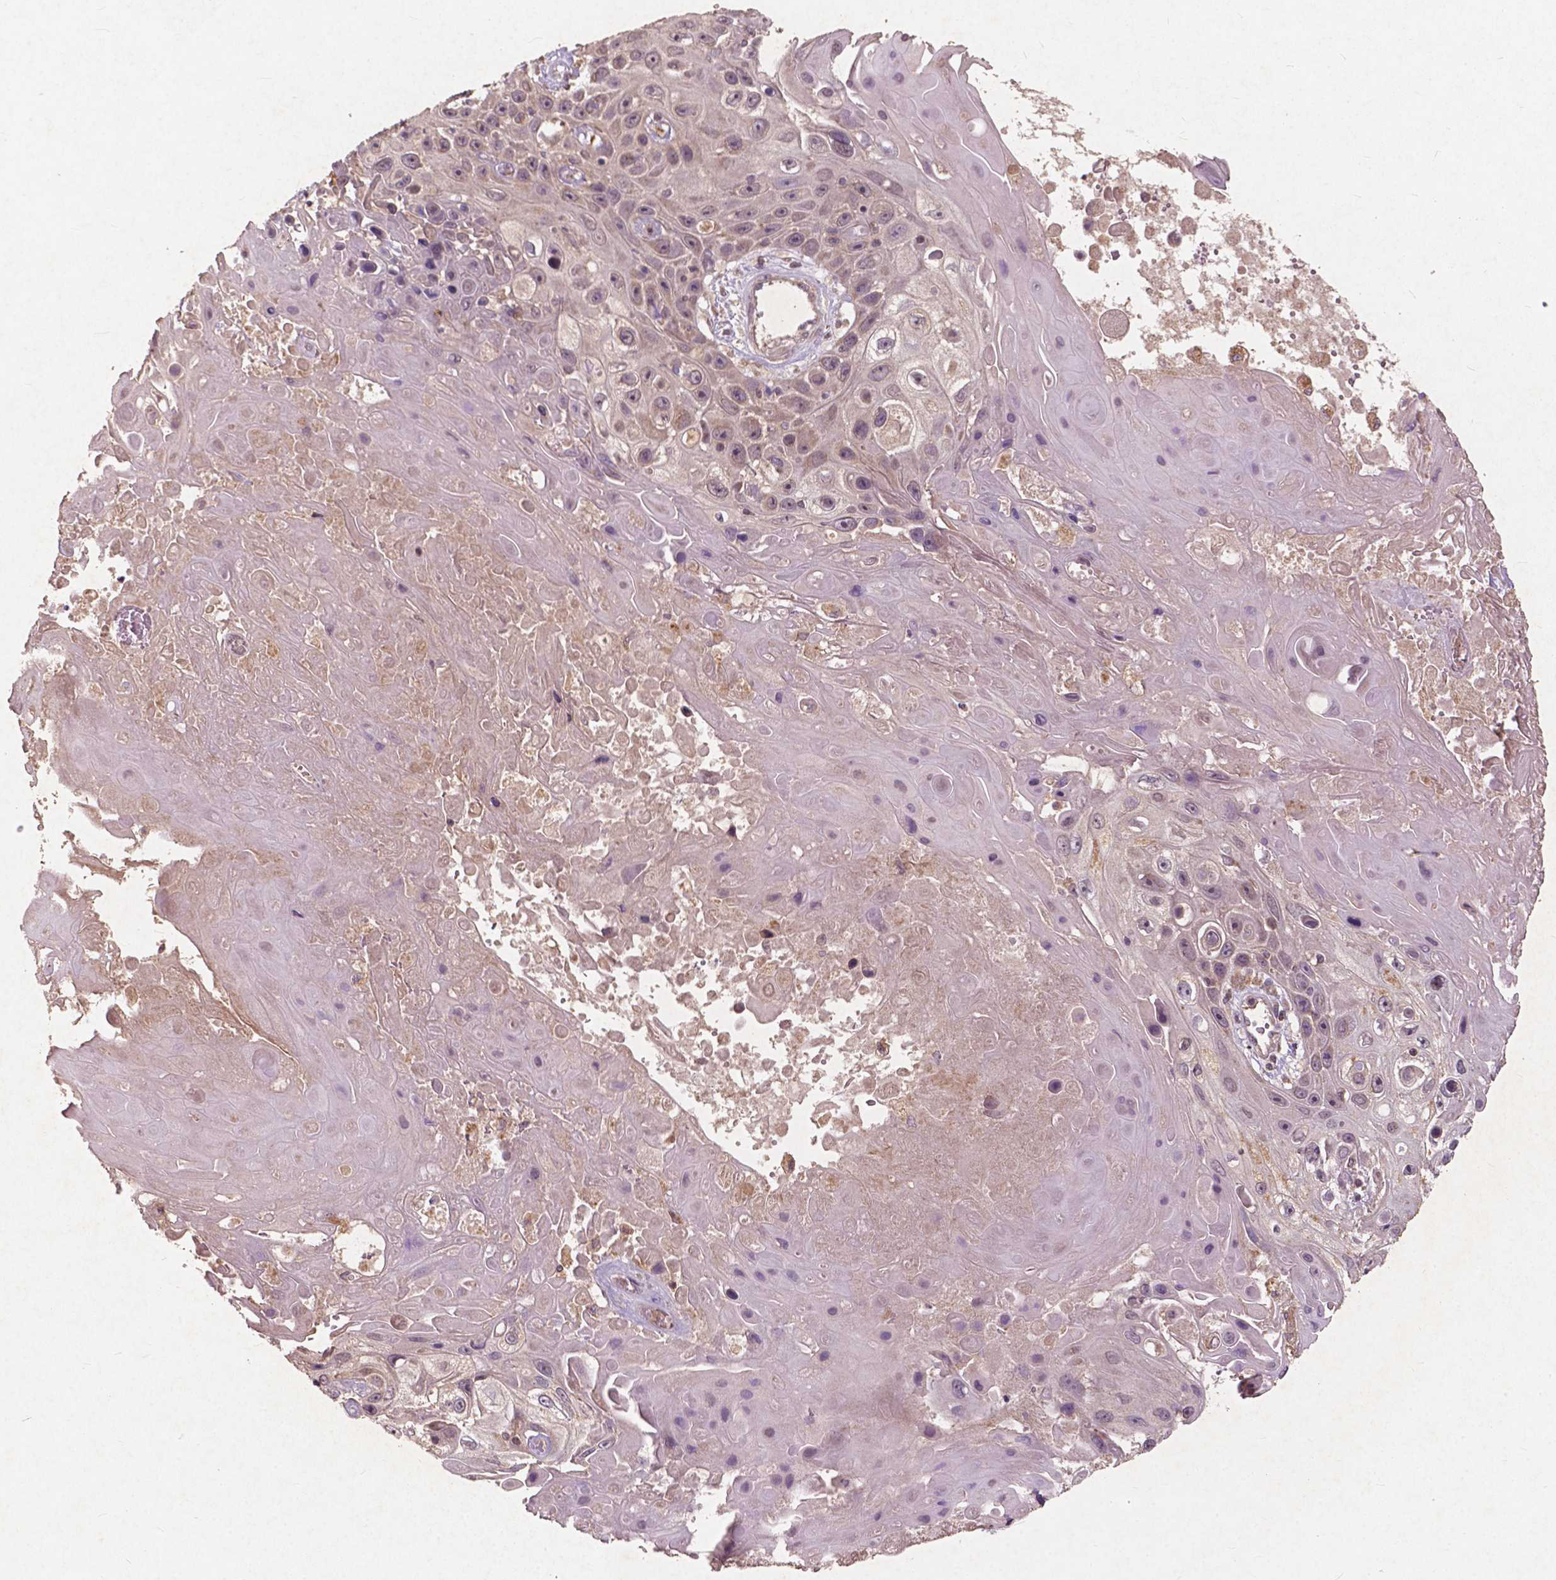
{"staining": {"intensity": "weak", "quantity": "25%-75%", "location": "cytoplasmic/membranous"}, "tissue": "skin cancer", "cell_type": "Tumor cells", "image_type": "cancer", "snomed": [{"axis": "morphology", "description": "Squamous cell carcinoma, NOS"}, {"axis": "topography", "description": "Skin"}], "caption": "A low amount of weak cytoplasmic/membranous staining is appreciated in about 25%-75% of tumor cells in skin squamous cell carcinoma tissue.", "gene": "ST6GALNAC5", "patient": {"sex": "male", "age": 82}}